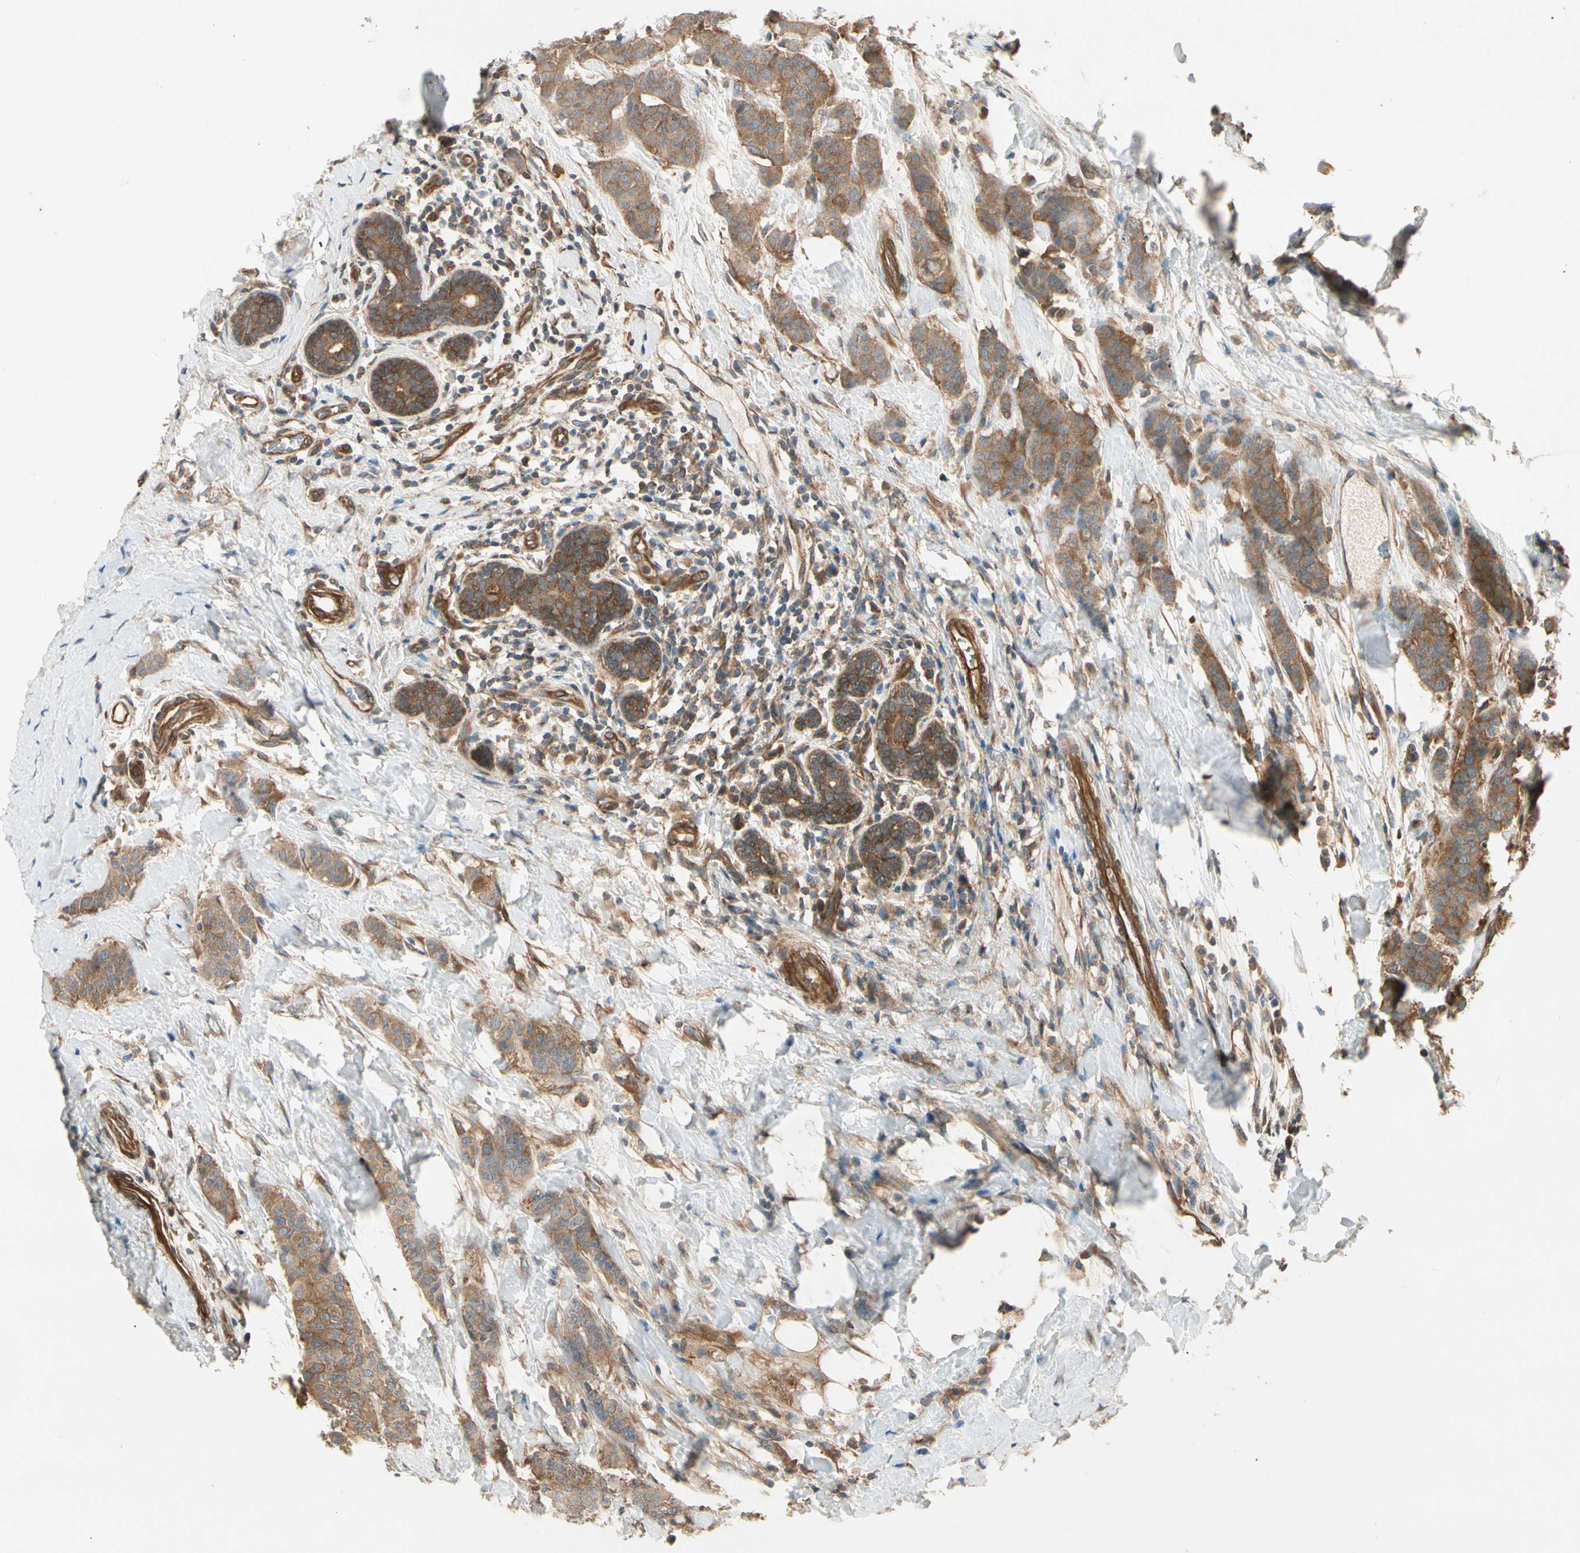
{"staining": {"intensity": "moderate", "quantity": ">75%", "location": "cytoplasmic/membranous"}, "tissue": "breast cancer", "cell_type": "Tumor cells", "image_type": "cancer", "snomed": [{"axis": "morphology", "description": "Duct carcinoma"}, {"axis": "topography", "description": "Breast"}], "caption": "Invasive ductal carcinoma (breast) tissue demonstrates moderate cytoplasmic/membranous positivity in about >75% of tumor cells The protein of interest is shown in brown color, while the nuclei are stained blue.", "gene": "ROCK2", "patient": {"sex": "female", "age": 40}}